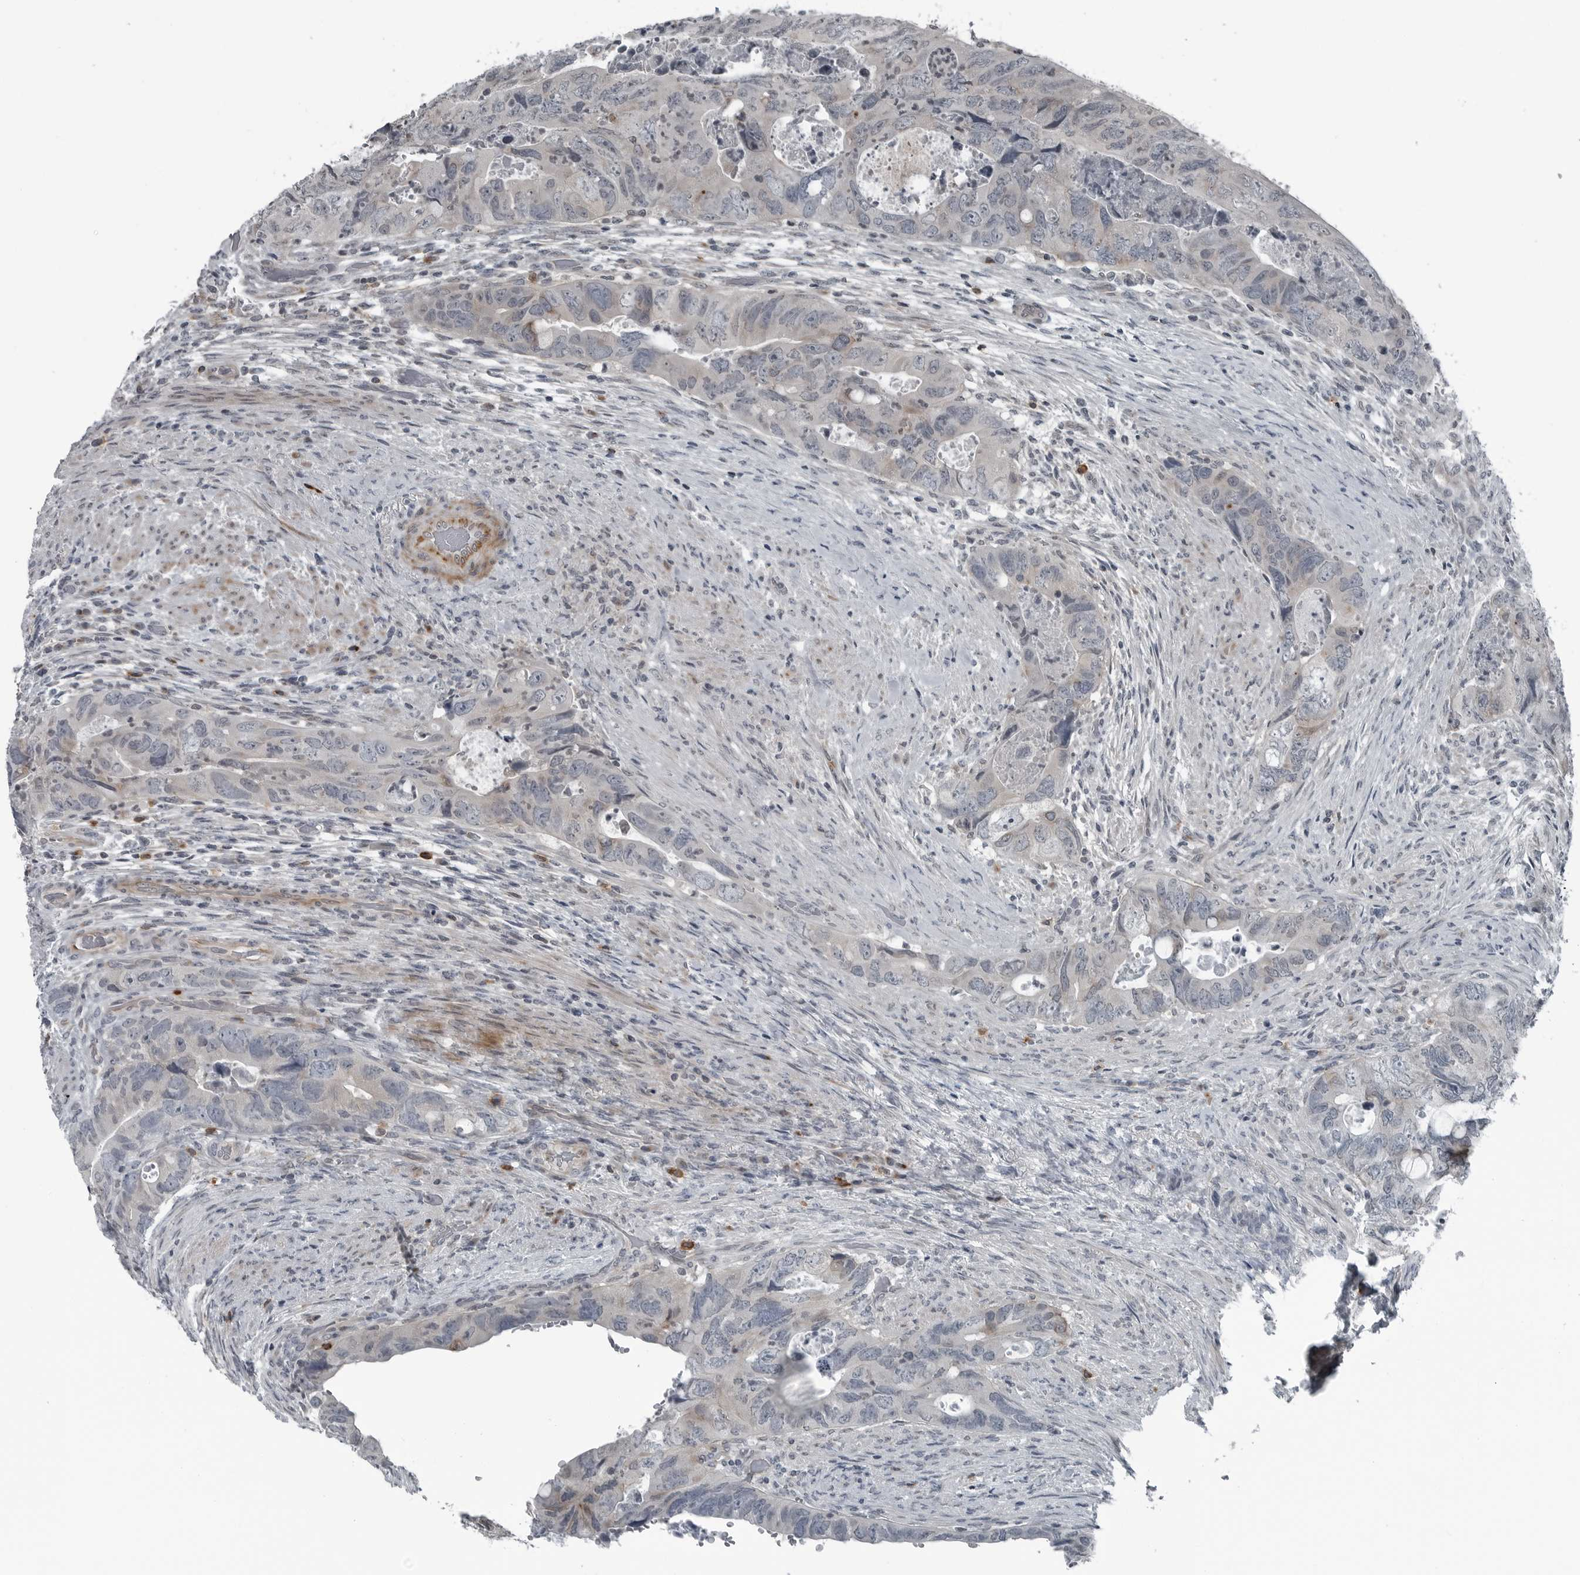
{"staining": {"intensity": "weak", "quantity": "<25%", "location": "cytoplasmic/membranous"}, "tissue": "colorectal cancer", "cell_type": "Tumor cells", "image_type": "cancer", "snomed": [{"axis": "morphology", "description": "Adenocarcinoma, NOS"}, {"axis": "topography", "description": "Rectum"}], "caption": "Micrograph shows no protein expression in tumor cells of adenocarcinoma (colorectal) tissue.", "gene": "GAK", "patient": {"sex": "male", "age": 63}}